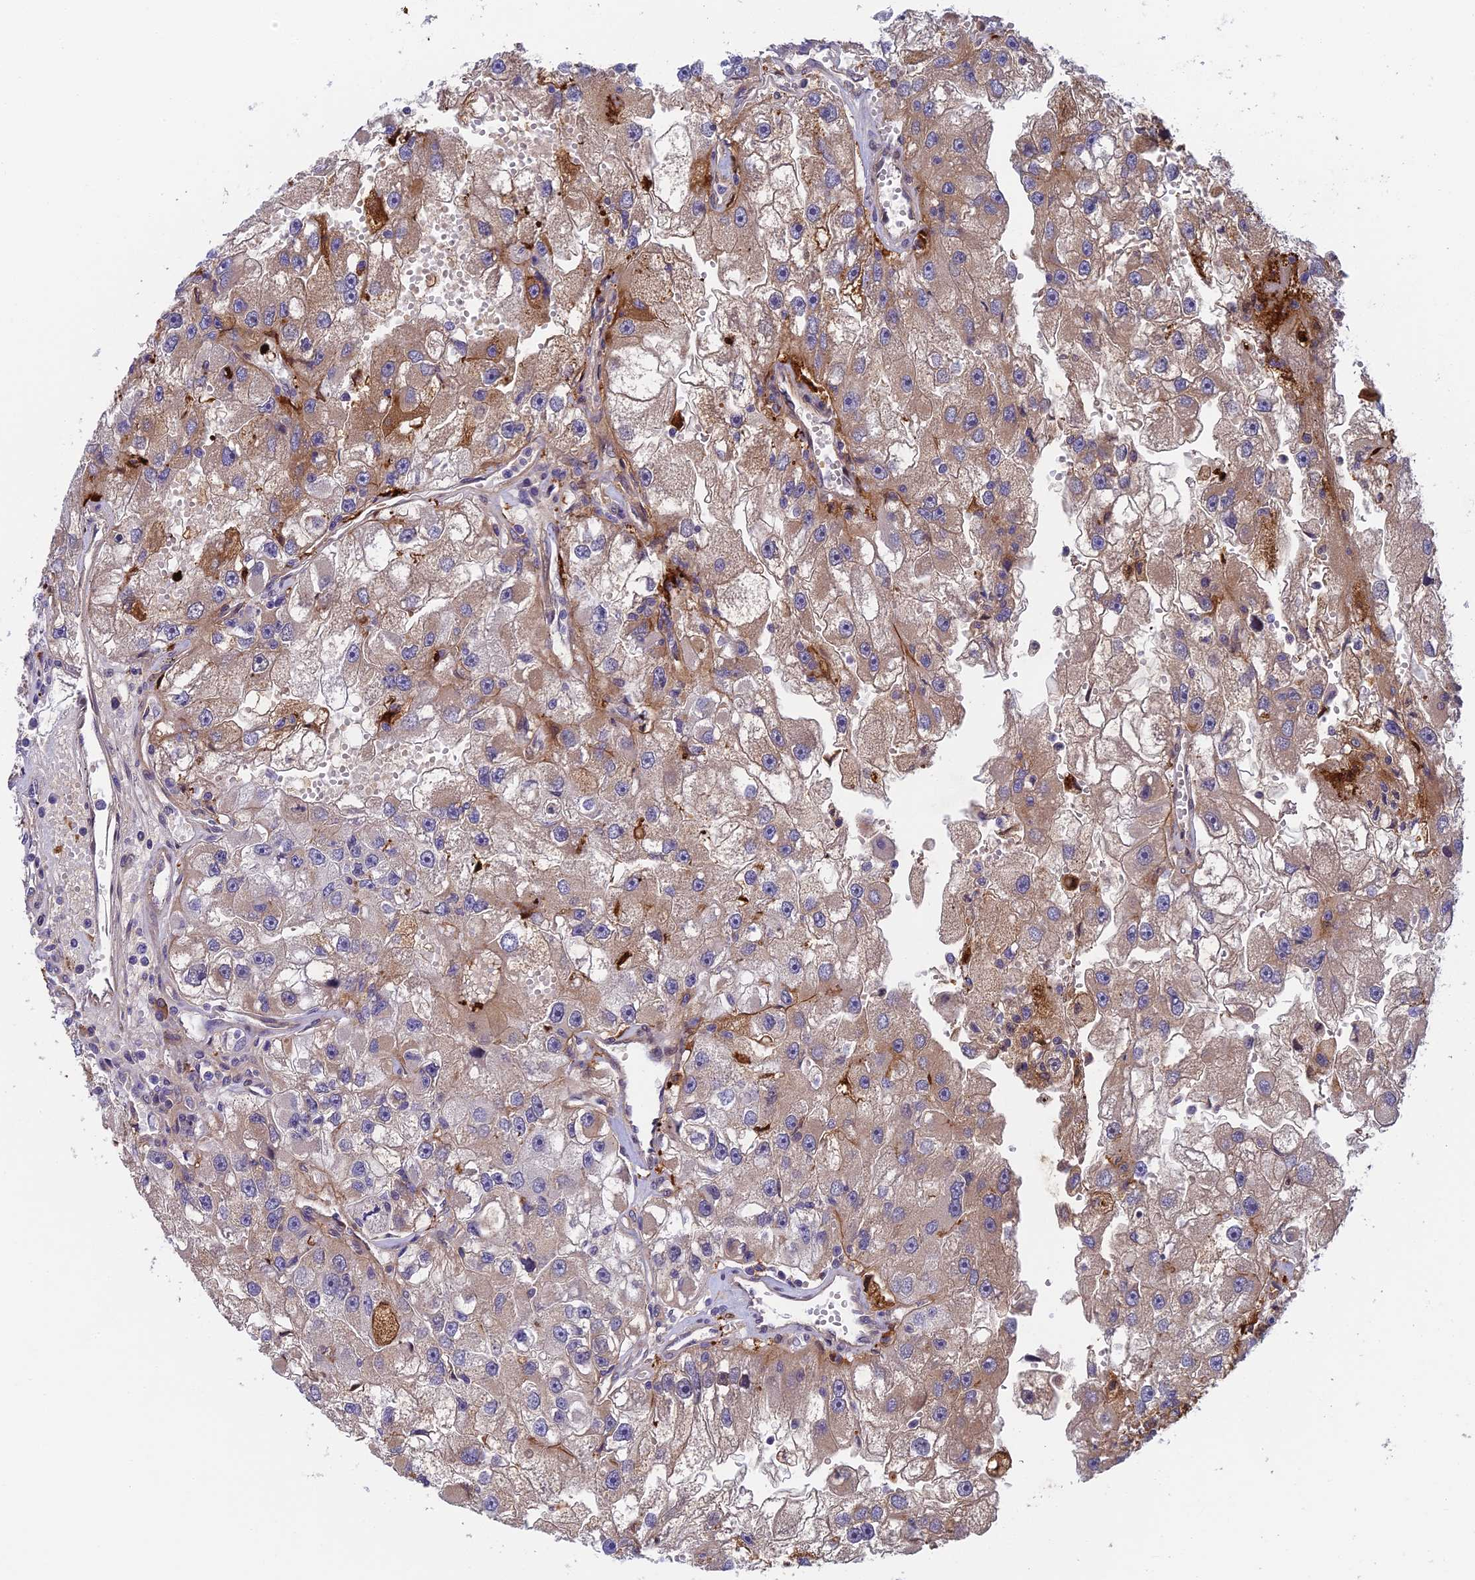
{"staining": {"intensity": "moderate", "quantity": "25%-75%", "location": "cytoplasmic/membranous"}, "tissue": "renal cancer", "cell_type": "Tumor cells", "image_type": "cancer", "snomed": [{"axis": "morphology", "description": "Adenocarcinoma, NOS"}, {"axis": "topography", "description": "Kidney"}], "caption": "IHC (DAB (3,3'-diaminobenzidine)) staining of adenocarcinoma (renal) reveals moderate cytoplasmic/membranous protein staining in about 25%-75% of tumor cells.", "gene": "NSMCE1", "patient": {"sex": "male", "age": 63}}